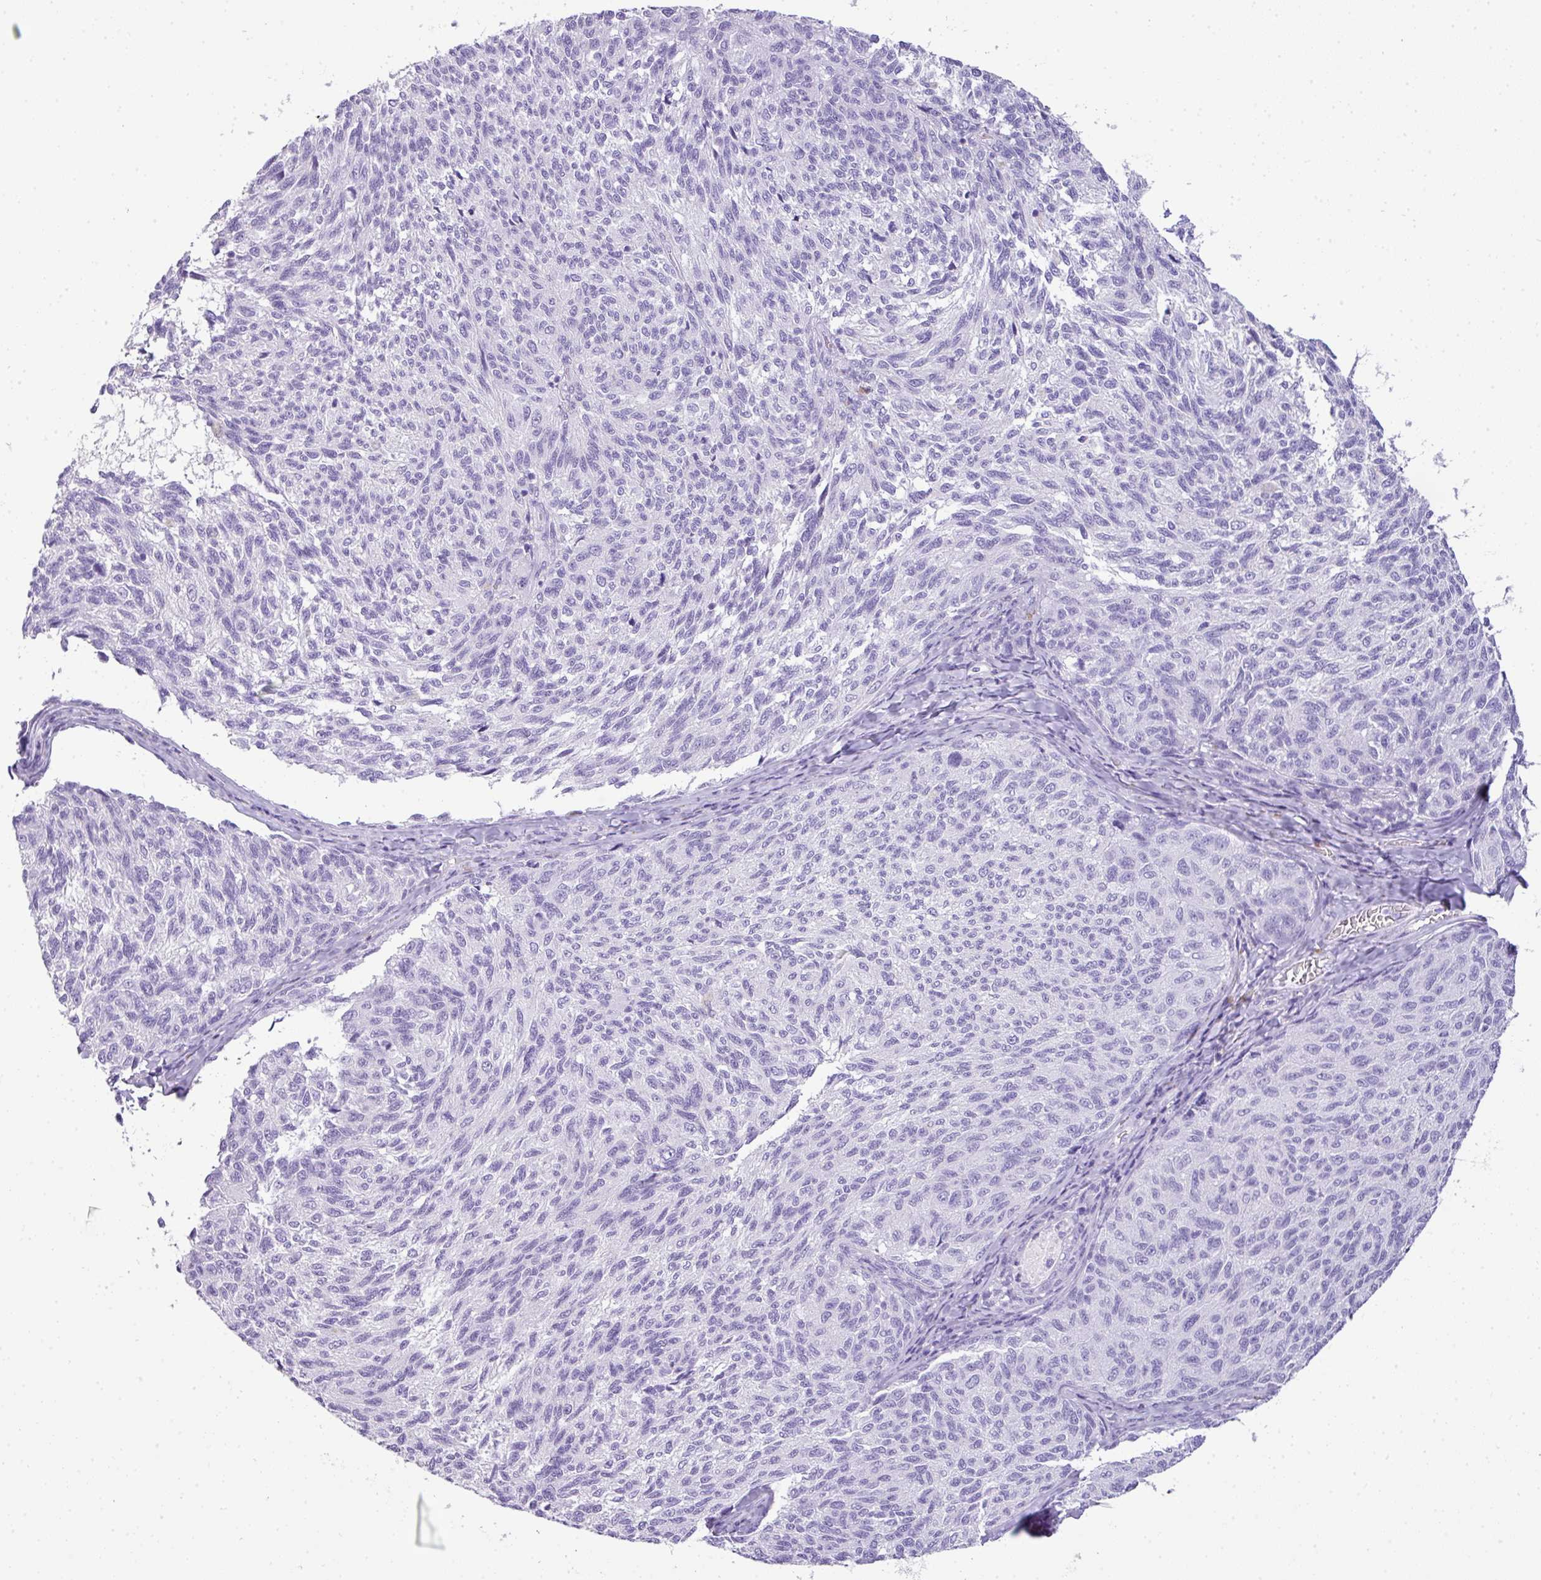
{"staining": {"intensity": "negative", "quantity": "none", "location": "none"}, "tissue": "melanoma", "cell_type": "Tumor cells", "image_type": "cancer", "snomed": [{"axis": "morphology", "description": "Malignant melanoma, NOS"}, {"axis": "topography", "description": "Skin"}], "caption": "Immunohistochemistry histopathology image of human malignant melanoma stained for a protein (brown), which exhibits no staining in tumor cells.", "gene": "TNP1", "patient": {"sex": "female", "age": 73}}